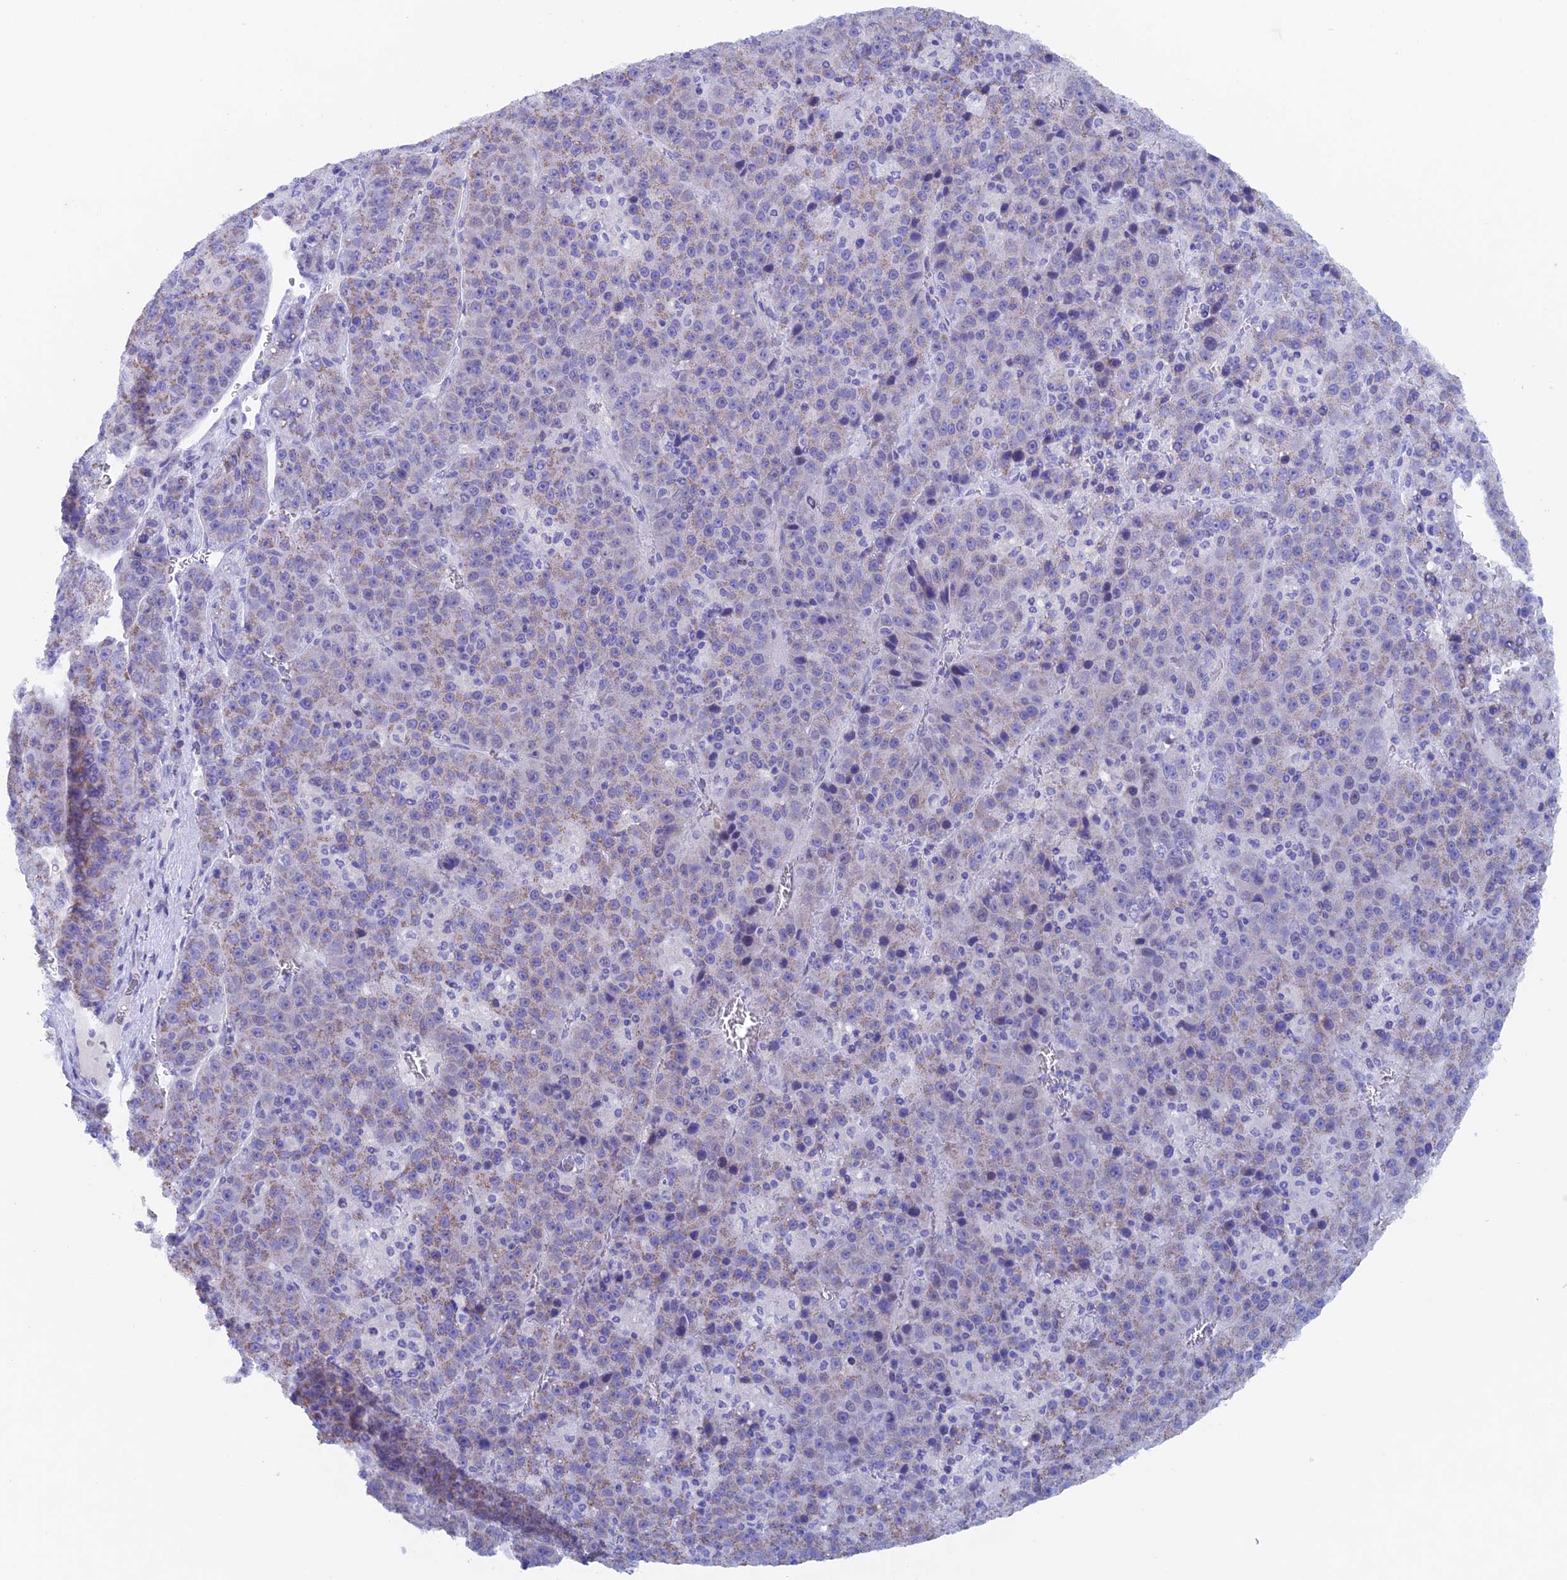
{"staining": {"intensity": "weak", "quantity": "25%-75%", "location": "cytoplasmic/membranous"}, "tissue": "liver cancer", "cell_type": "Tumor cells", "image_type": "cancer", "snomed": [{"axis": "morphology", "description": "Carcinoma, Hepatocellular, NOS"}, {"axis": "topography", "description": "Liver"}], "caption": "A brown stain shows weak cytoplasmic/membranous expression of a protein in hepatocellular carcinoma (liver) tumor cells.", "gene": "PSMC3IP", "patient": {"sex": "female", "age": 53}}